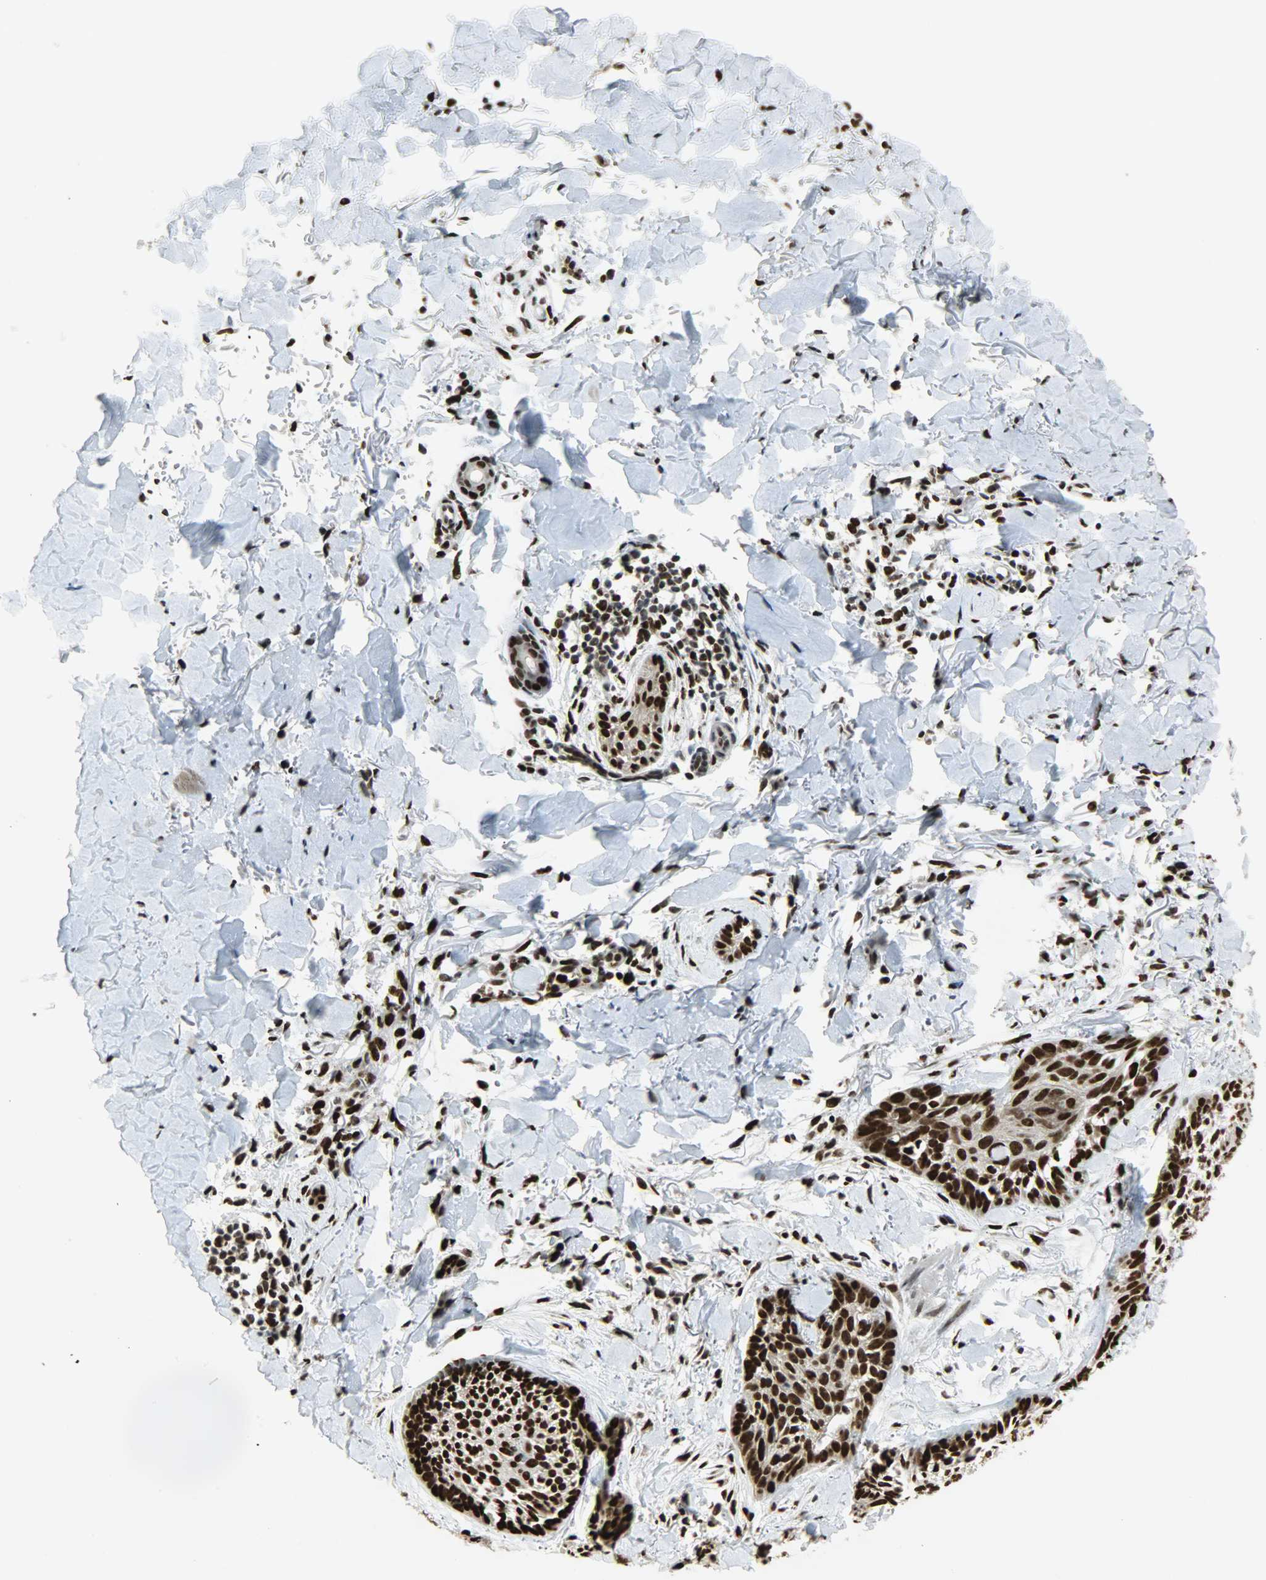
{"staining": {"intensity": "strong", "quantity": ">75%", "location": "nuclear"}, "tissue": "skin cancer", "cell_type": "Tumor cells", "image_type": "cancer", "snomed": [{"axis": "morphology", "description": "Normal tissue, NOS"}, {"axis": "morphology", "description": "Basal cell carcinoma"}, {"axis": "topography", "description": "Skin"}], "caption": "Immunohistochemical staining of skin basal cell carcinoma reveals strong nuclear protein staining in about >75% of tumor cells. (DAB (3,3'-diaminobenzidine) IHC with brightfield microscopy, high magnification).", "gene": "SNAI1", "patient": {"sex": "male", "age": 71}}